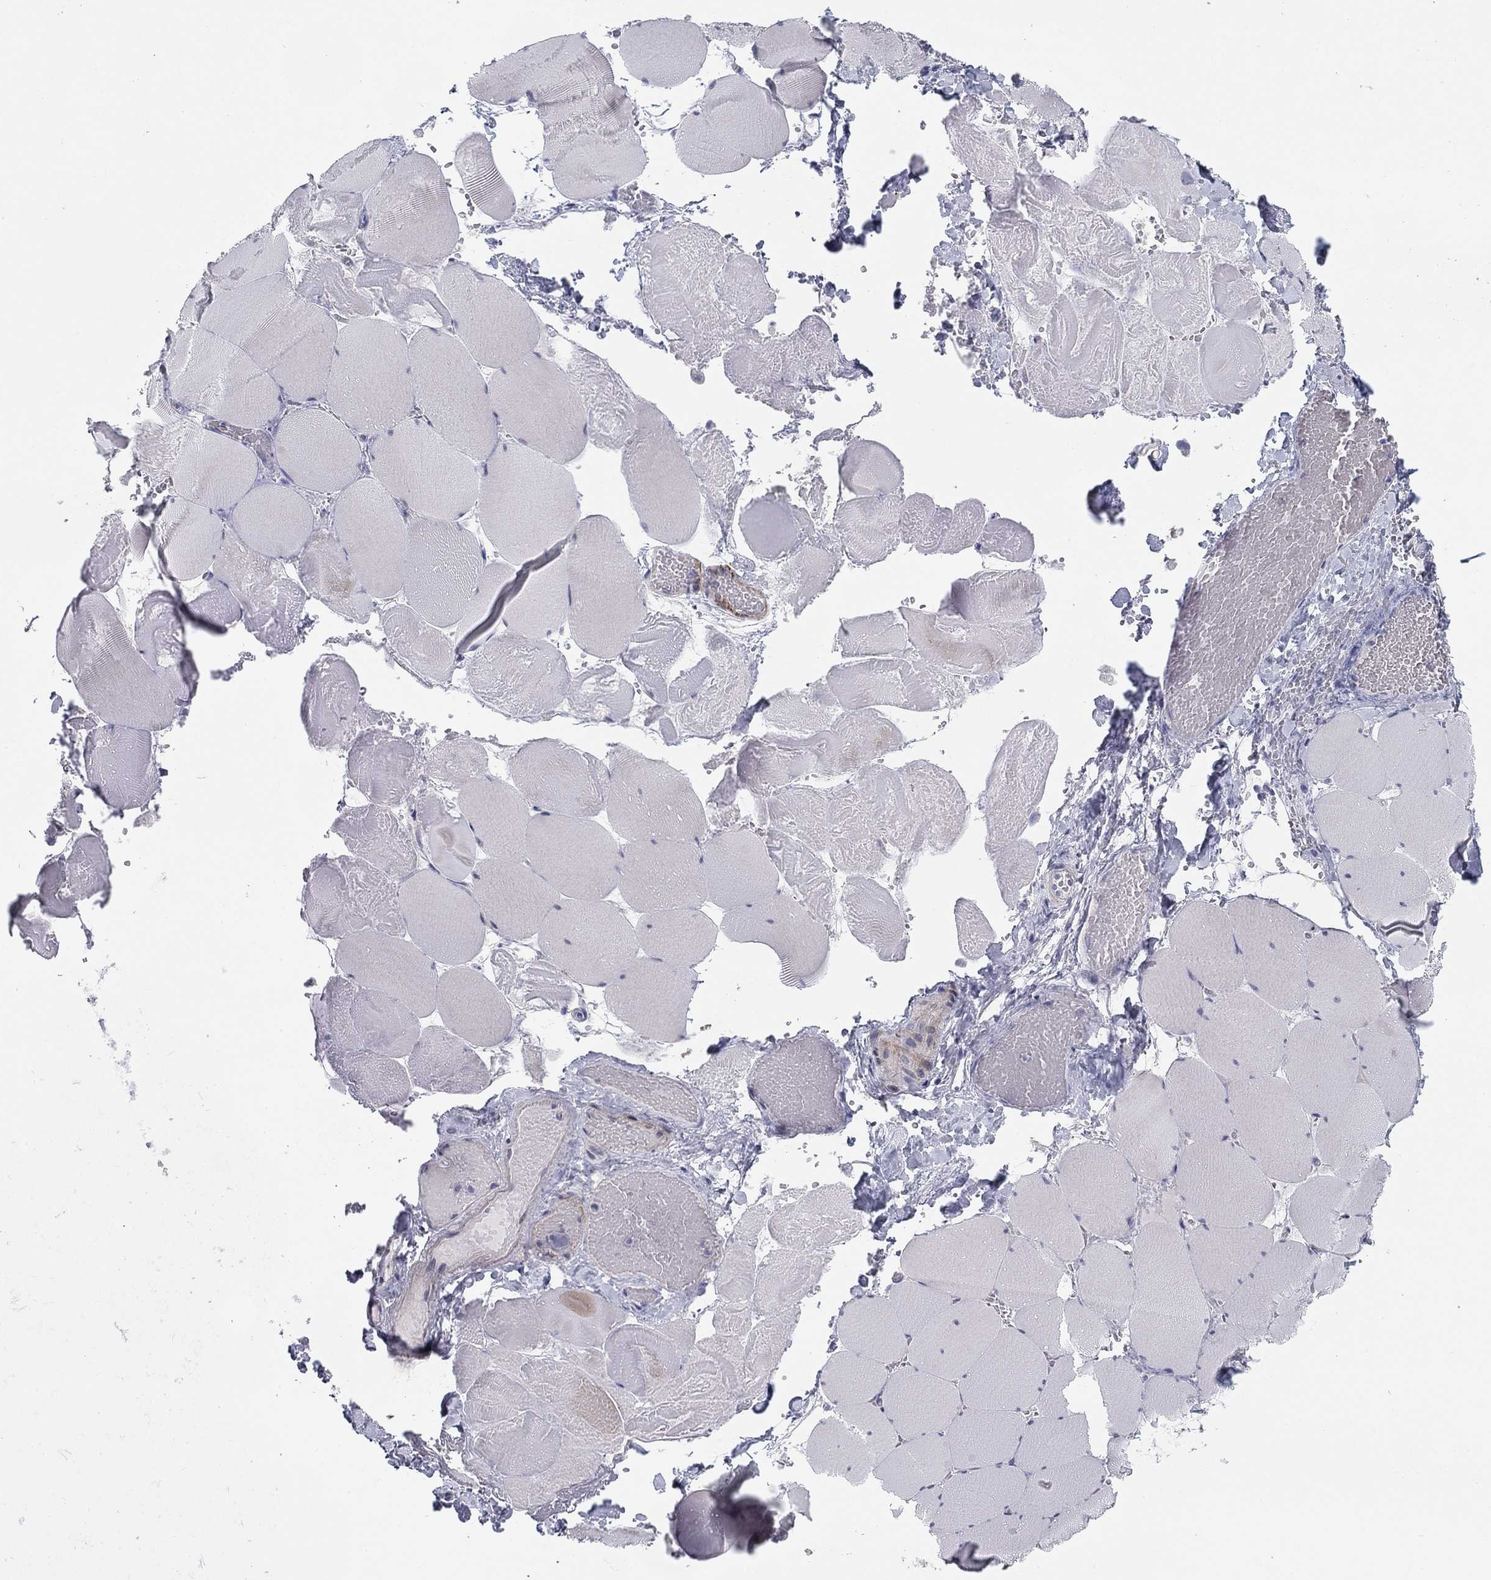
{"staining": {"intensity": "negative", "quantity": "none", "location": "none"}, "tissue": "skeletal muscle", "cell_type": "Myocytes", "image_type": "normal", "snomed": [{"axis": "morphology", "description": "Normal tissue, NOS"}, {"axis": "morphology", "description": "Malignant melanoma, Metastatic site"}, {"axis": "topography", "description": "Skeletal muscle"}], "caption": "Immunohistochemical staining of unremarkable skeletal muscle reveals no significant expression in myocytes.", "gene": "PRPH", "patient": {"sex": "male", "age": 50}}